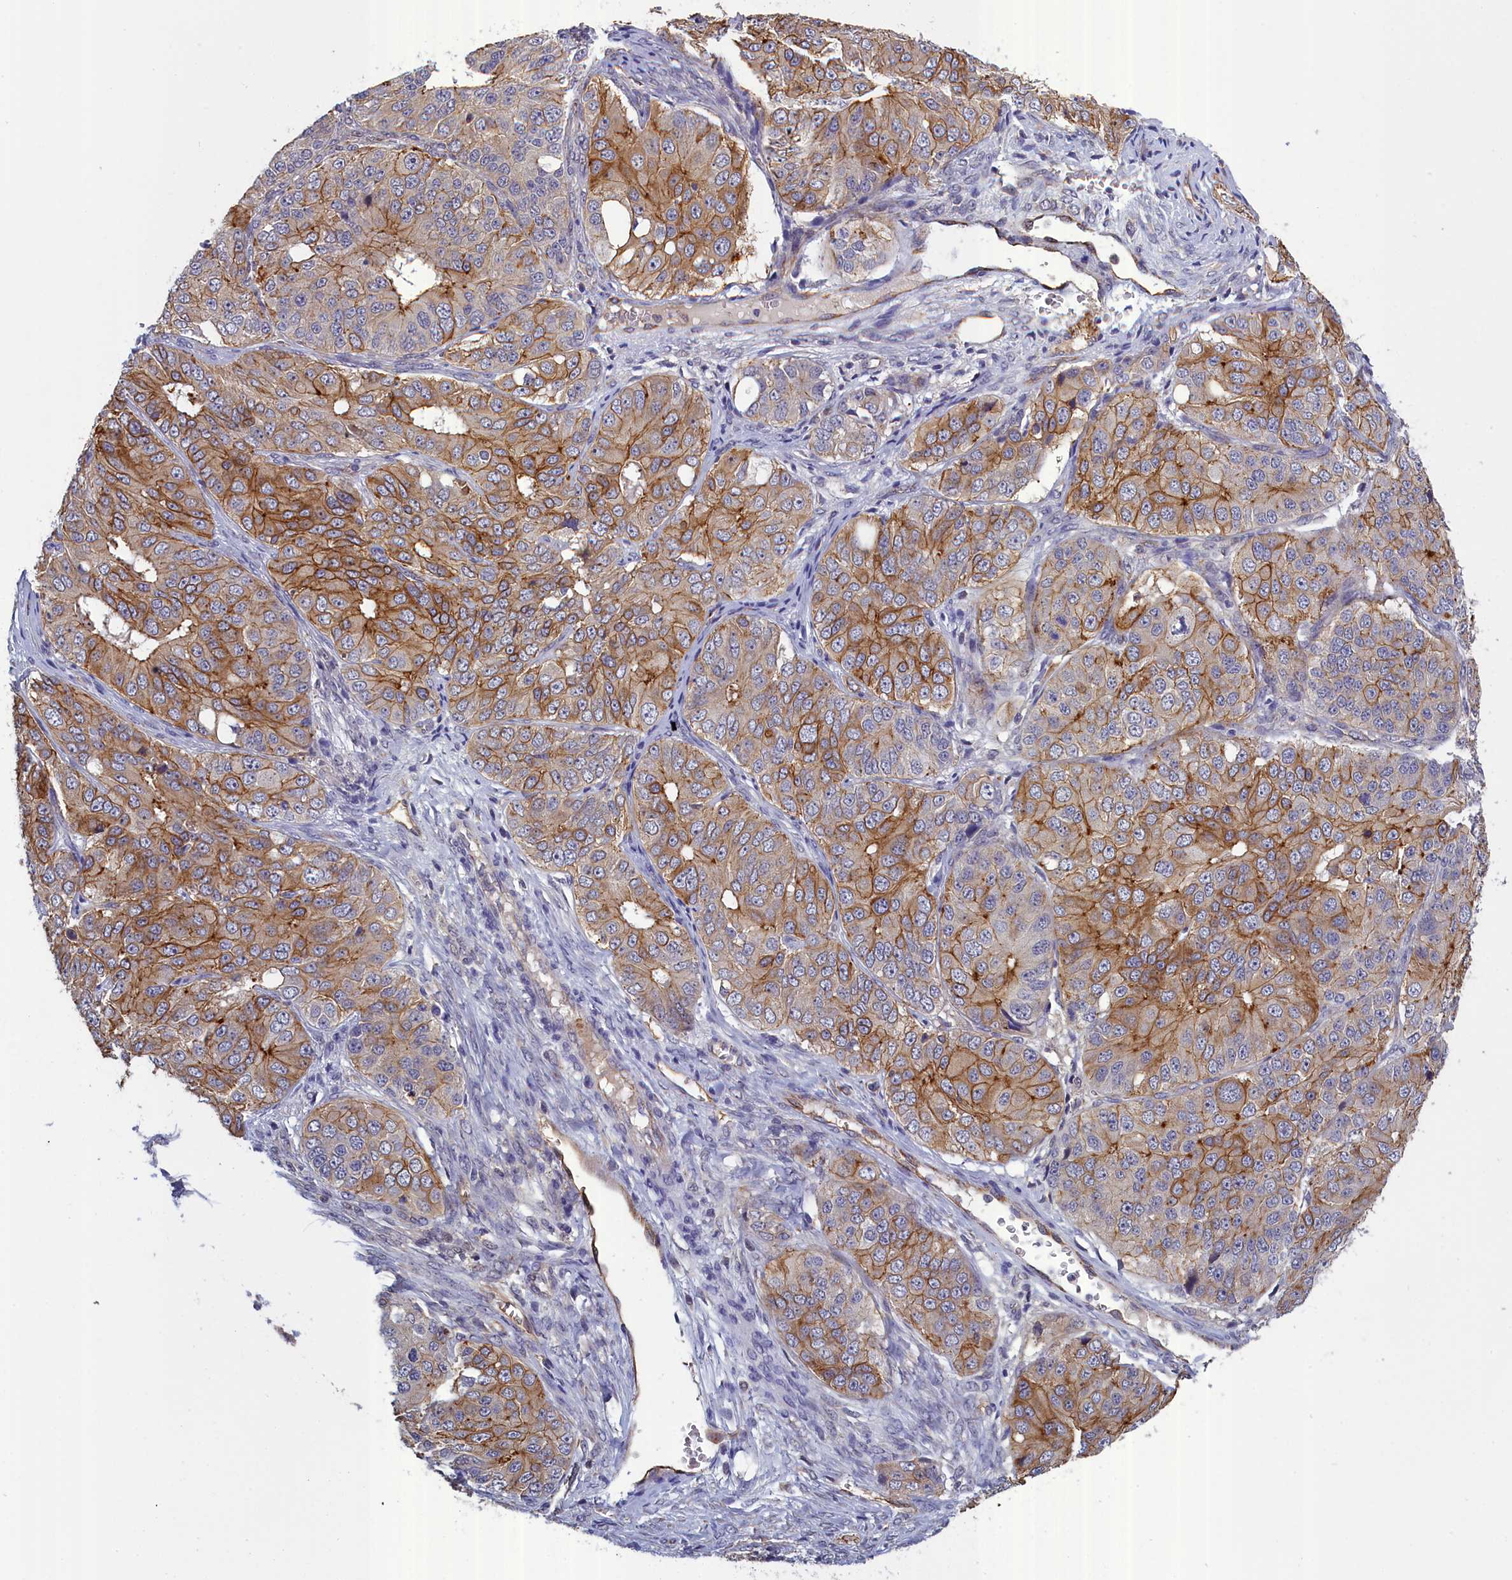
{"staining": {"intensity": "moderate", "quantity": ">75%", "location": "cytoplasmic/membranous"}, "tissue": "ovarian cancer", "cell_type": "Tumor cells", "image_type": "cancer", "snomed": [{"axis": "morphology", "description": "Carcinoma, endometroid"}, {"axis": "topography", "description": "Ovary"}], "caption": "Immunohistochemical staining of human ovarian cancer reveals medium levels of moderate cytoplasmic/membranous positivity in approximately >75% of tumor cells.", "gene": "COL19A1", "patient": {"sex": "female", "age": 51}}